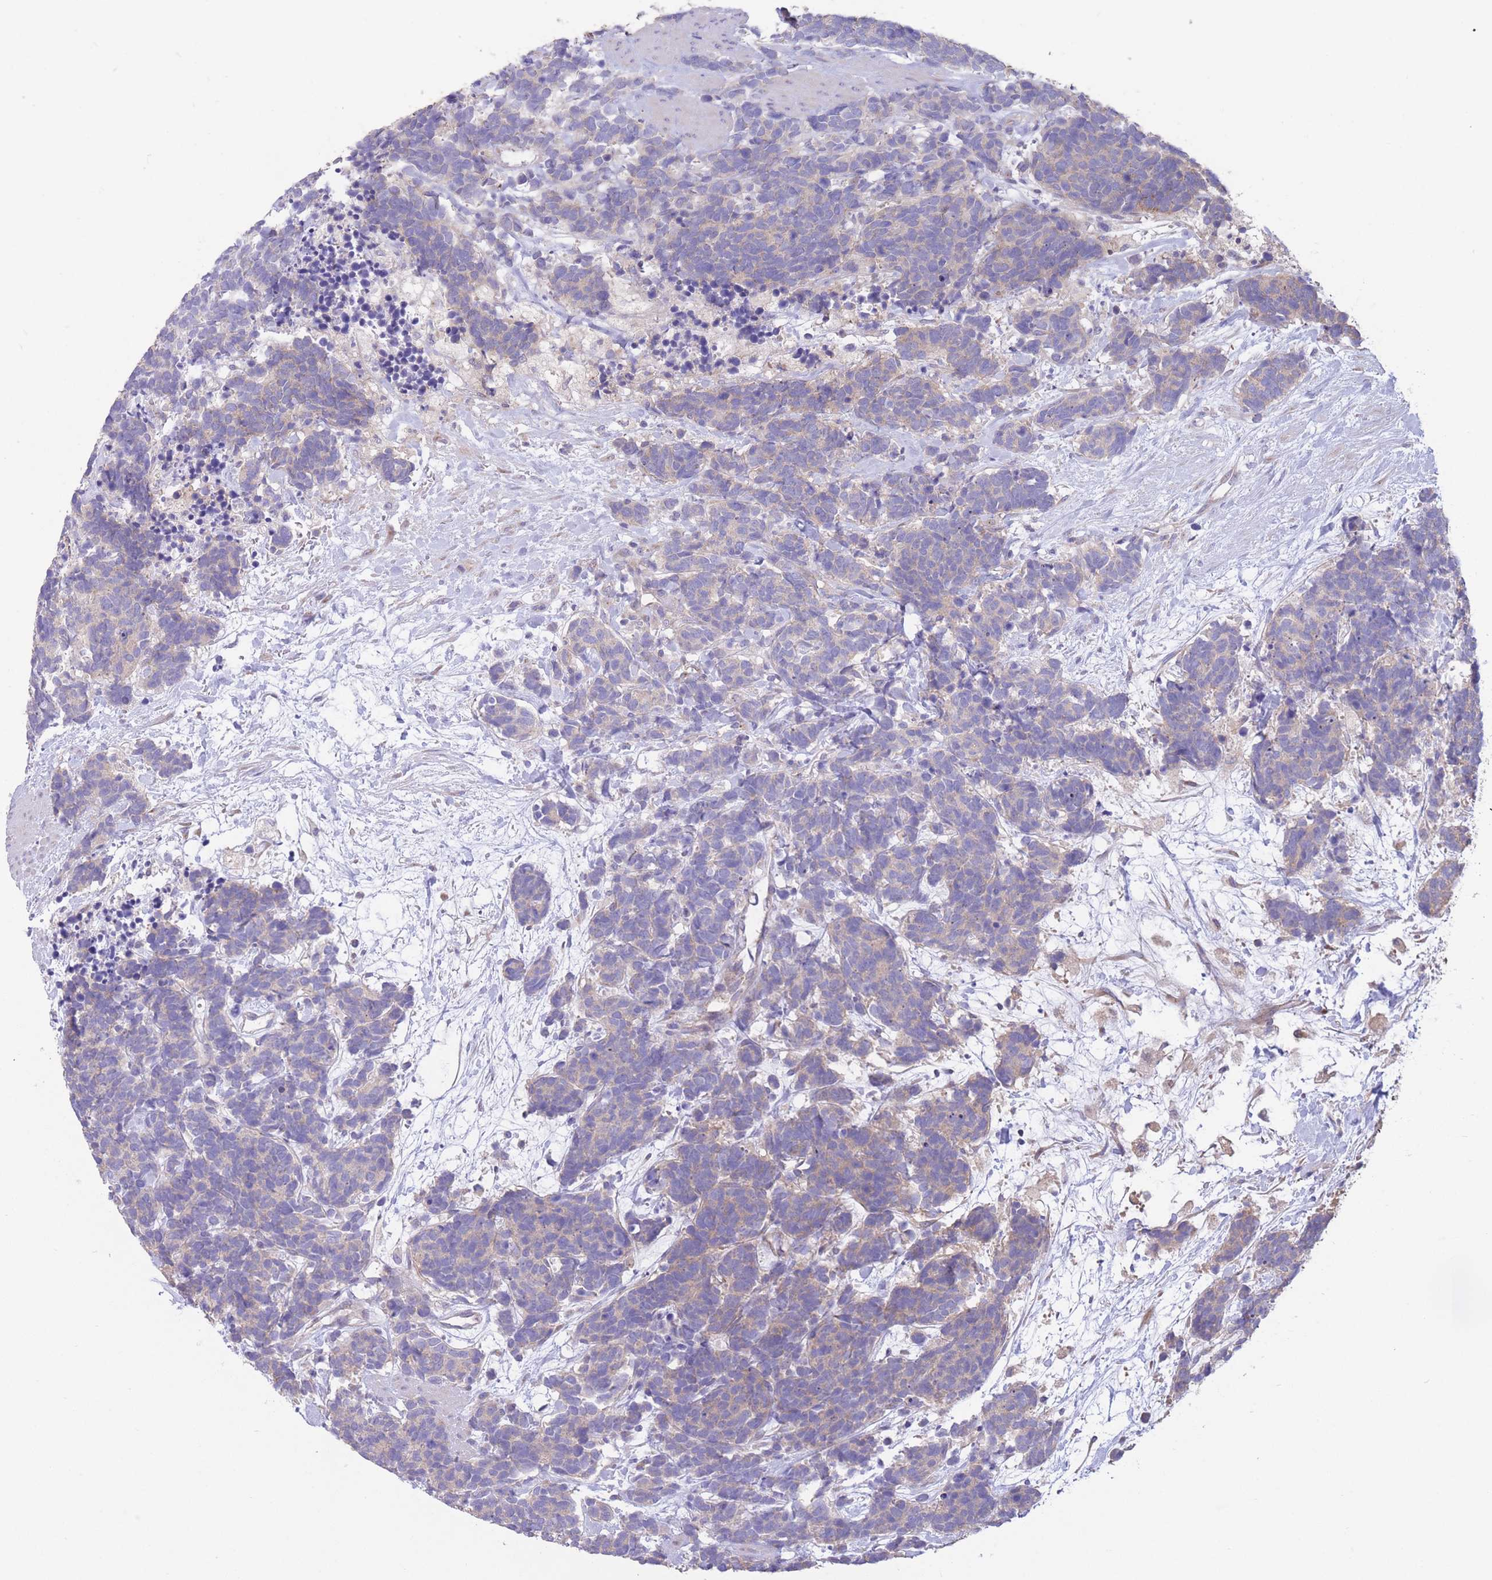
{"staining": {"intensity": "weak", "quantity": "25%-75%", "location": "cytoplasmic/membranous"}, "tissue": "carcinoid", "cell_type": "Tumor cells", "image_type": "cancer", "snomed": [{"axis": "morphology", "description": "Carcinoma, NOS"}, {"axis": "morphology", "description": "Carcinoid, malignant, NOS"}, {"axis": "topography", "description": "Prostate"}], "caption": "Human carcinoid (malignant) stained with a protein marker exhibits weak staining in tumor cells.", "gene": "ALS2CL", "patient": {"sex": "male", "age": 57}}